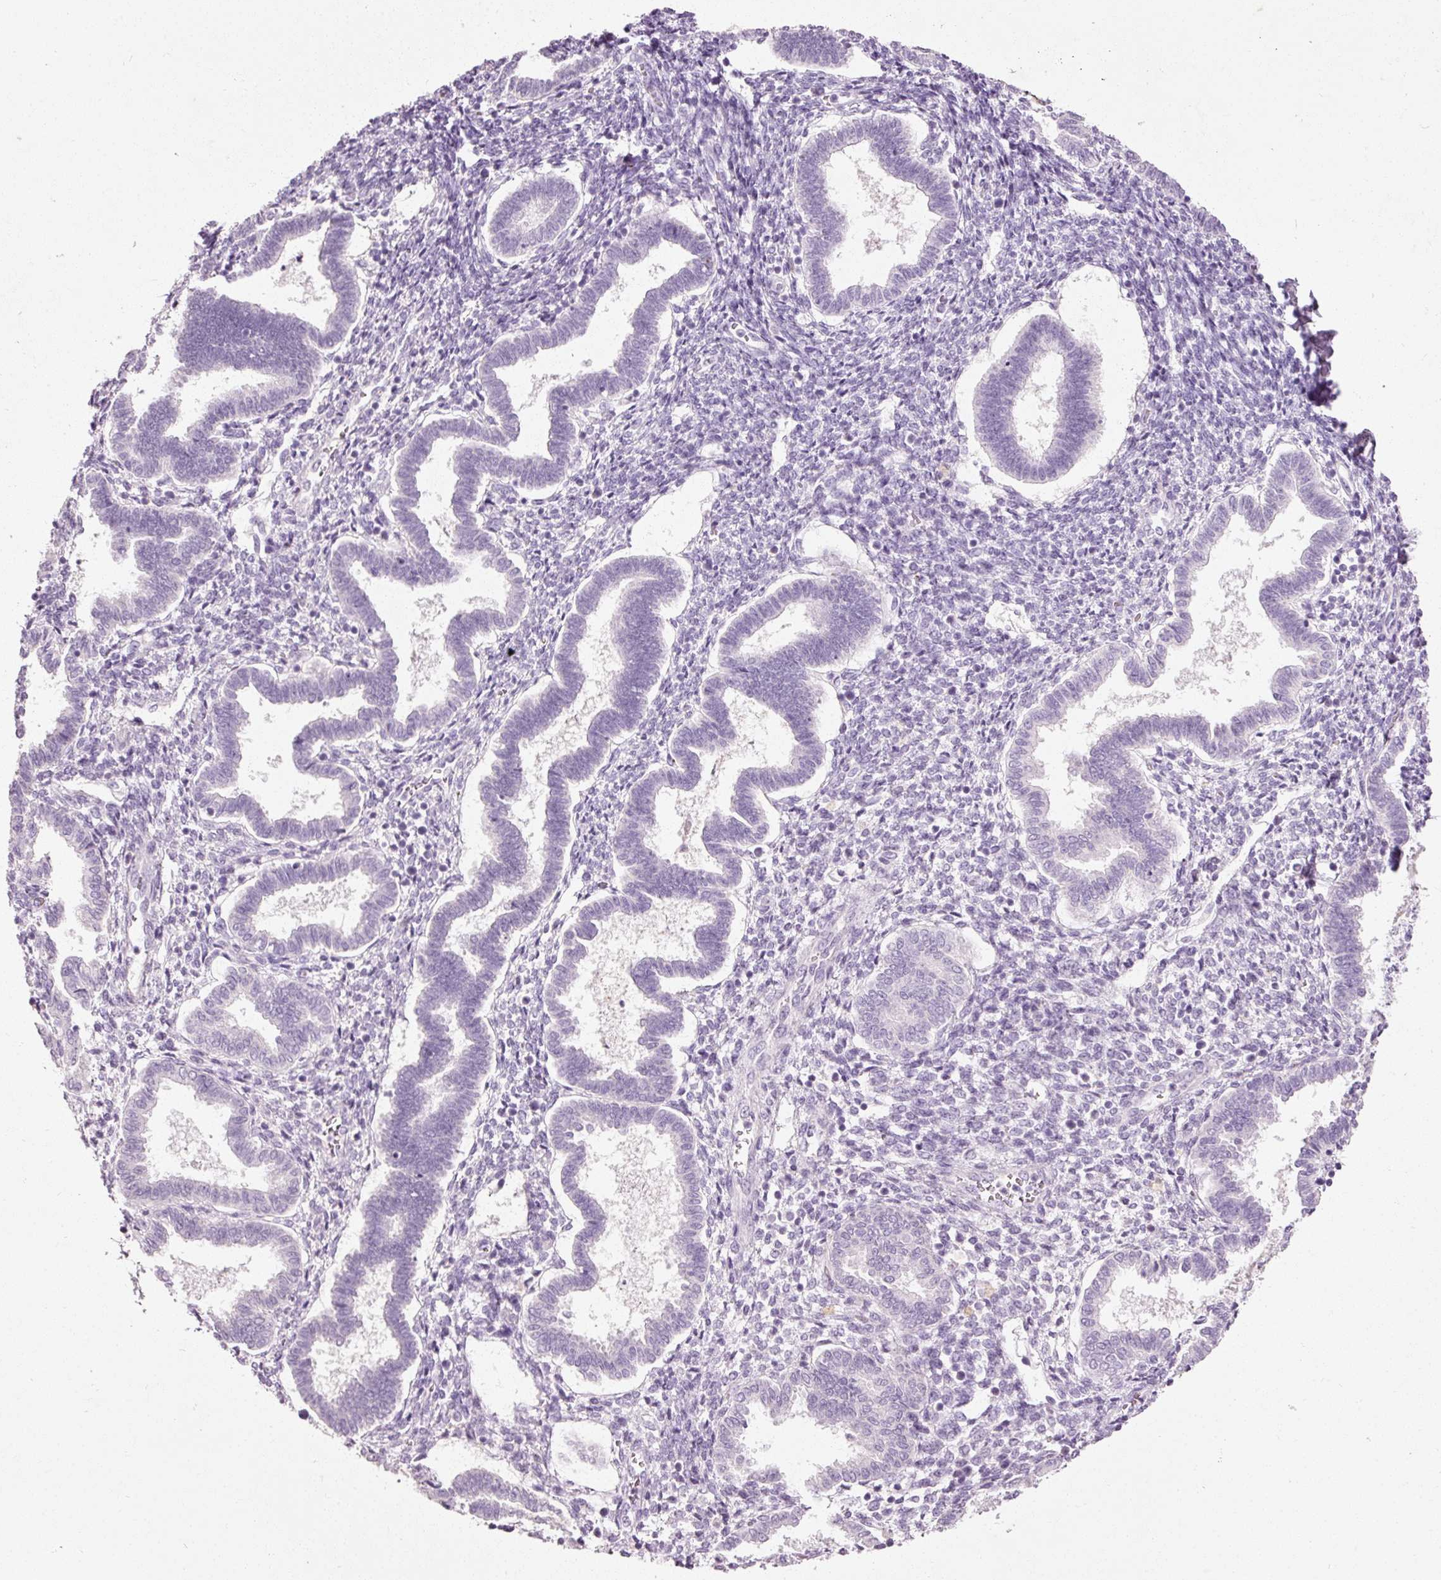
{"staining": {"intensity": "negative", "quantity": "none", "location": "none"}, "tissue": "endometrium", "cell_type": "Cells in endometrial stroma", "image_type": "normal", "snomed": [{"axis": "morphology", "description": "Normal tissue, NOS"}, {"axis": "topography", "description": "Endometrium"}], "caption": "High power microscopy image of an immunohistochemistry photomicrograph of unremarkable endometrium, revealing no significant staining in cells in endometrial stroma.", "gene": "MUC5AC", "patient": {"sex": "female", "age": 24}}